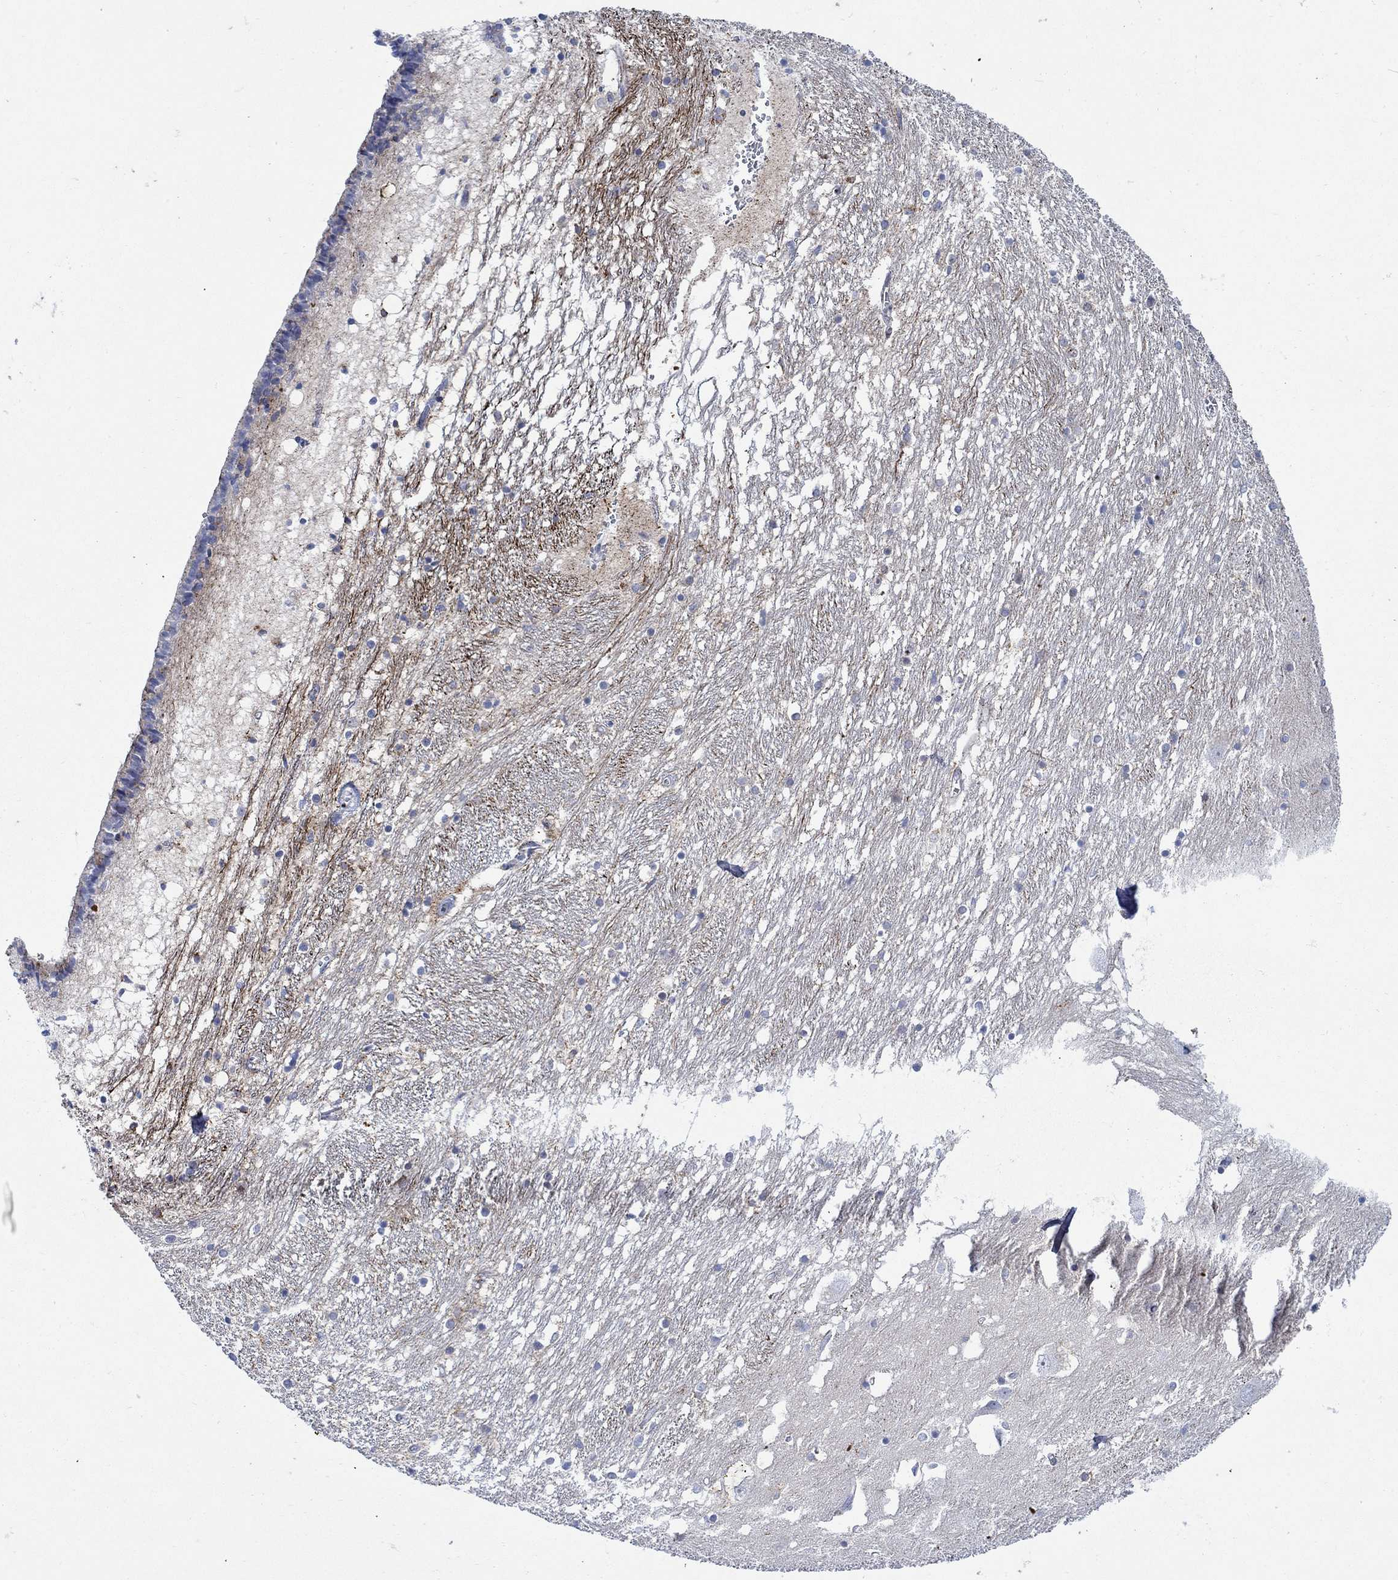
{"staining": {"intensity": "negative", "quantity": "none", "location": "none"}, "tissue": "caudate", "cell_type": "Glial cells", "image_type": "normal", "snomed": [{"axis": "morphology", "description": "Normal tissue, NOS"}, {"axis": "topography", "description": "Lateral ventricle wall"}], "caption": "A photomicrograph of caudate stained for a protein exhibits no brown staining in glial cells.", "gene": "KSR2", "patient": {"sex": "female", "age": 71}}